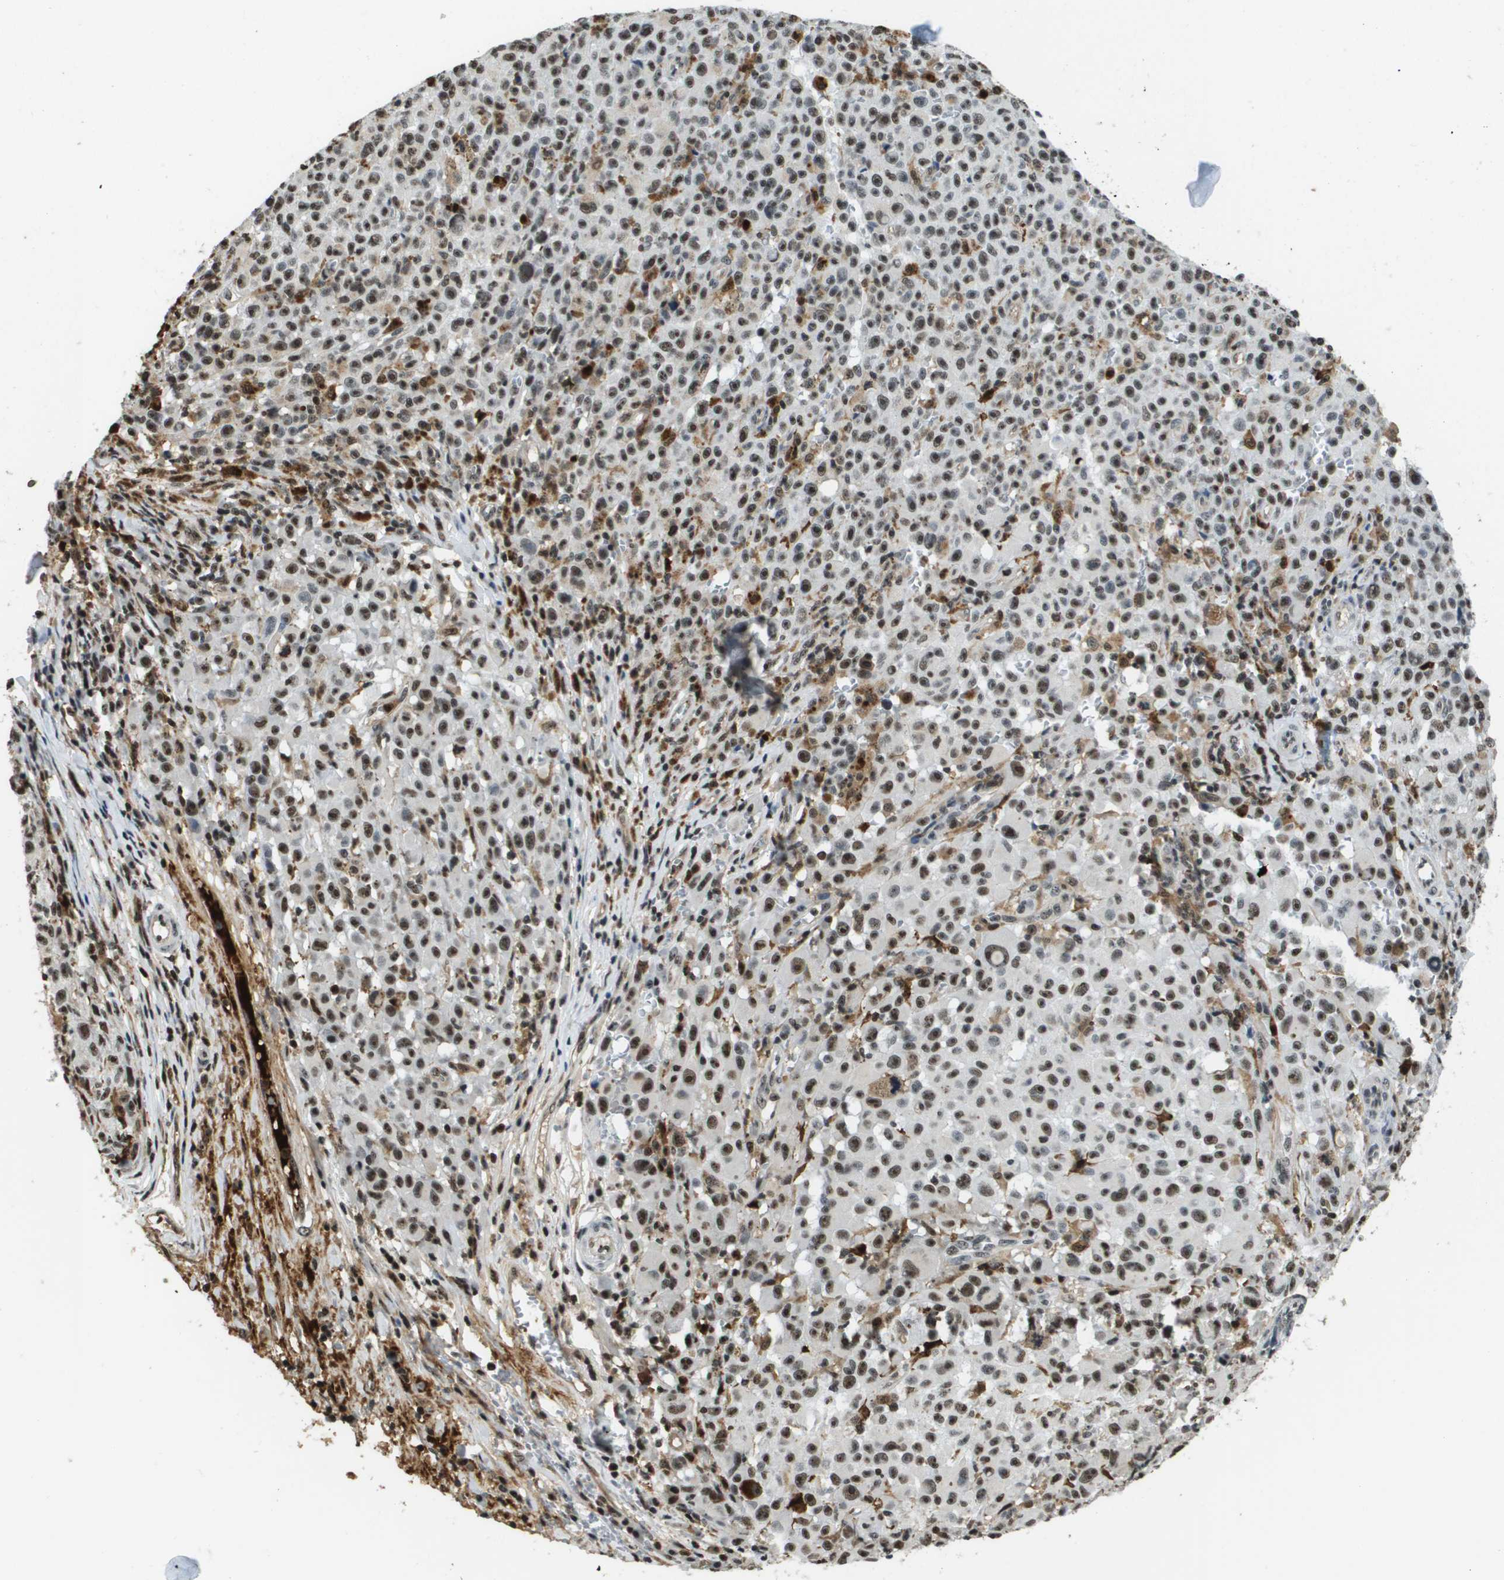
{"staining": {"intensity": "strong", "quantity": "25%-75%", "location": "nuclear"}, "tissue": "melanoma", "cell_type": "Tumor cells", "image_type": "cancer", "snomed": [{"axis": "morphology", "description": "Malignant melanoma, NOS"}, {"axis": "topography", "description": "Skin"}], "caption": "A high-resolution histopathology image shows immunohistochemistry (IHC) staining of malignant melanoma, which reveals strong nuclear positivity in about 25%-75% of tumor cells.", "gene": "EP400", "patient": {"sex": "female", "age": 82}}